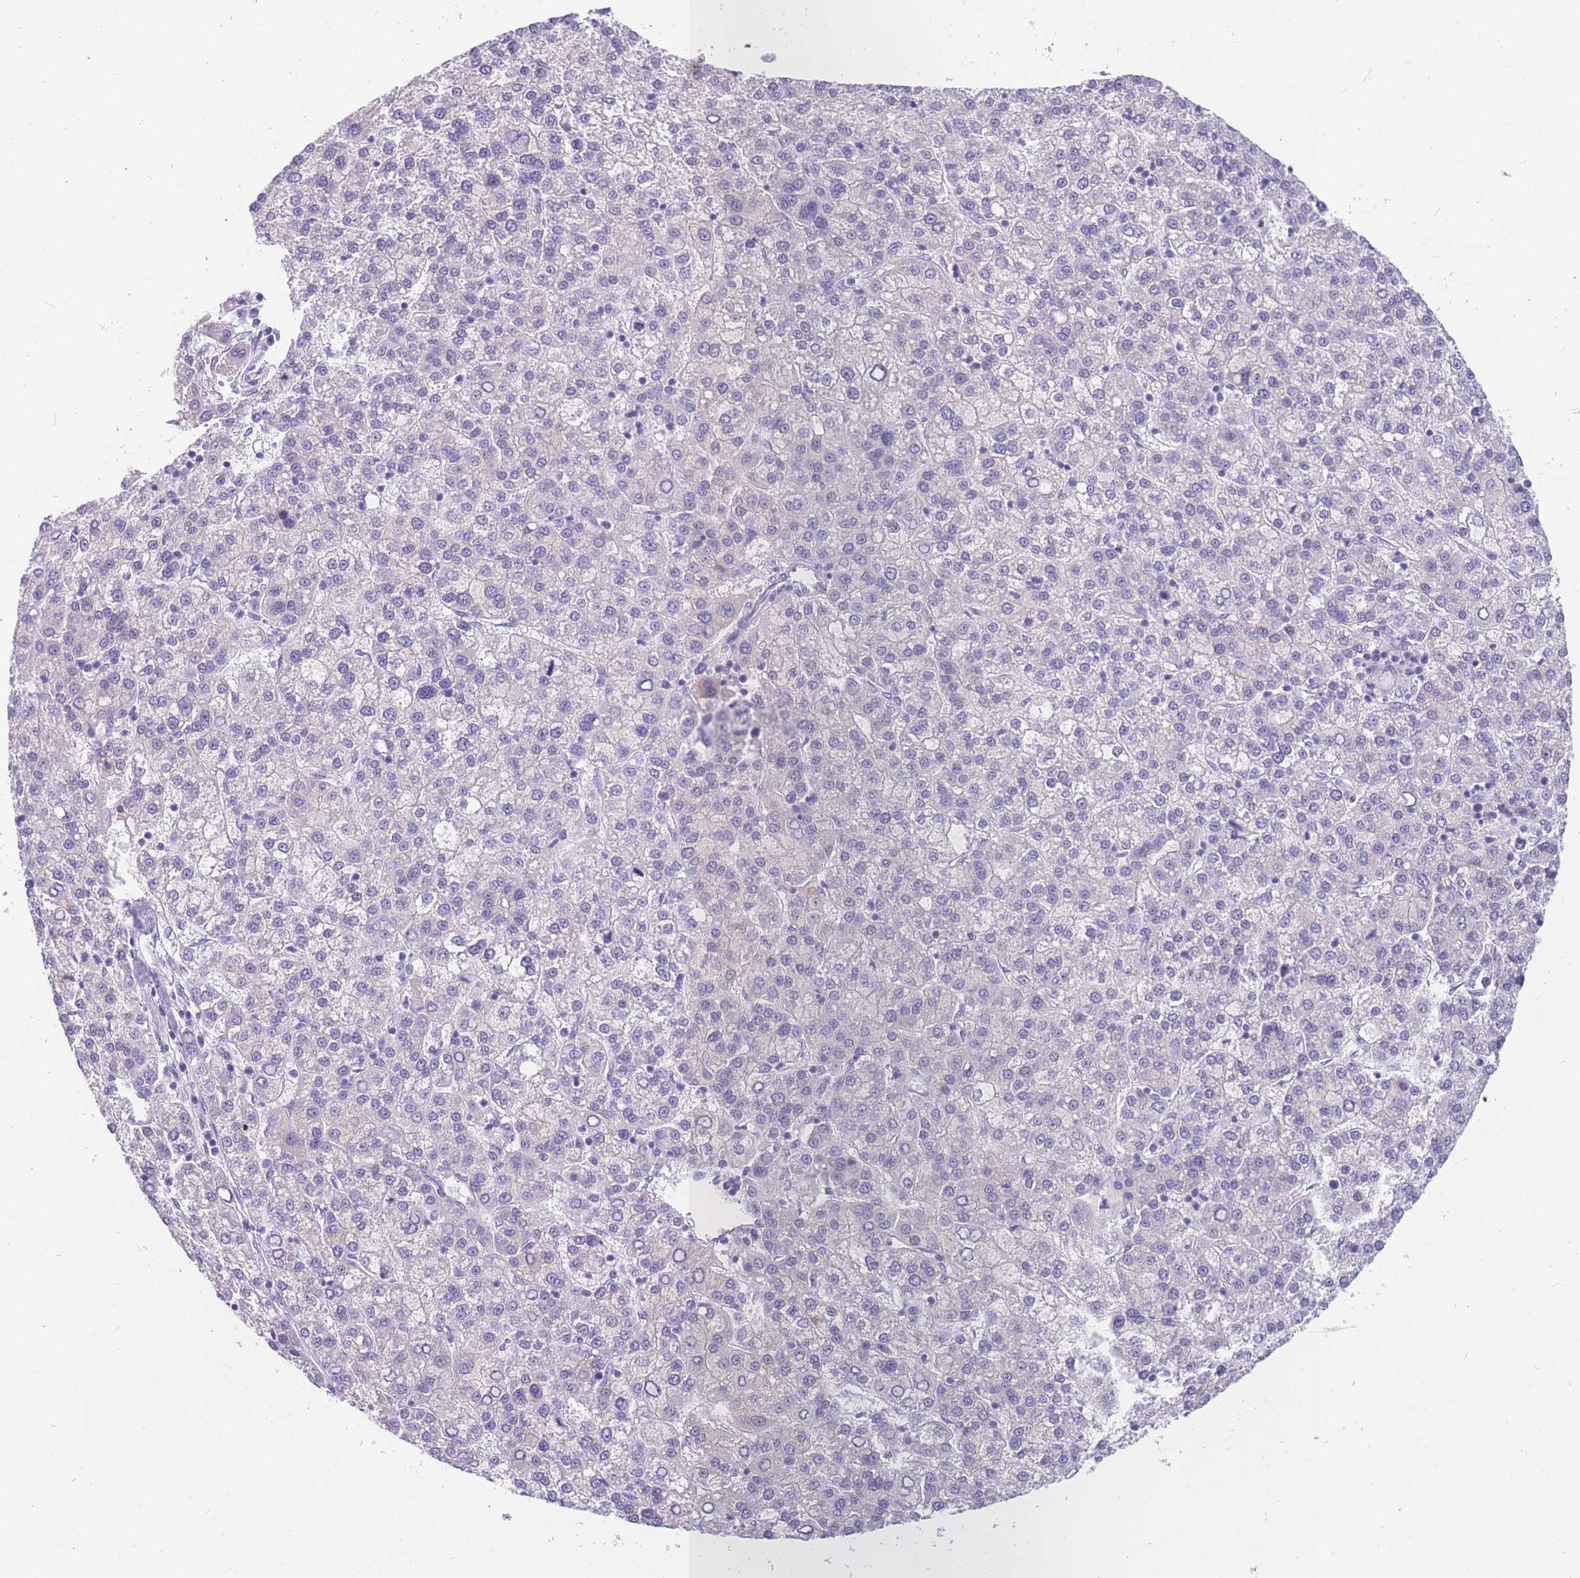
{"staining": {"intensity": "negative", "quantity": "none", "location": "none"}, "tissue": "liver cancer", "cell_type": "Tumor cells", "image_type": "cancer", "snomed": [{"axis": "morphology", "description": "Carcinoma, Hepatocellular, NOS"}, {"axis": "topography", "description": "Liver"}], "caption": "Tumor cells show no significant staining in liver hepatocellular carcinoma.", "gene": "DDX49", "patient": {"sex": "female", "age": 58}}